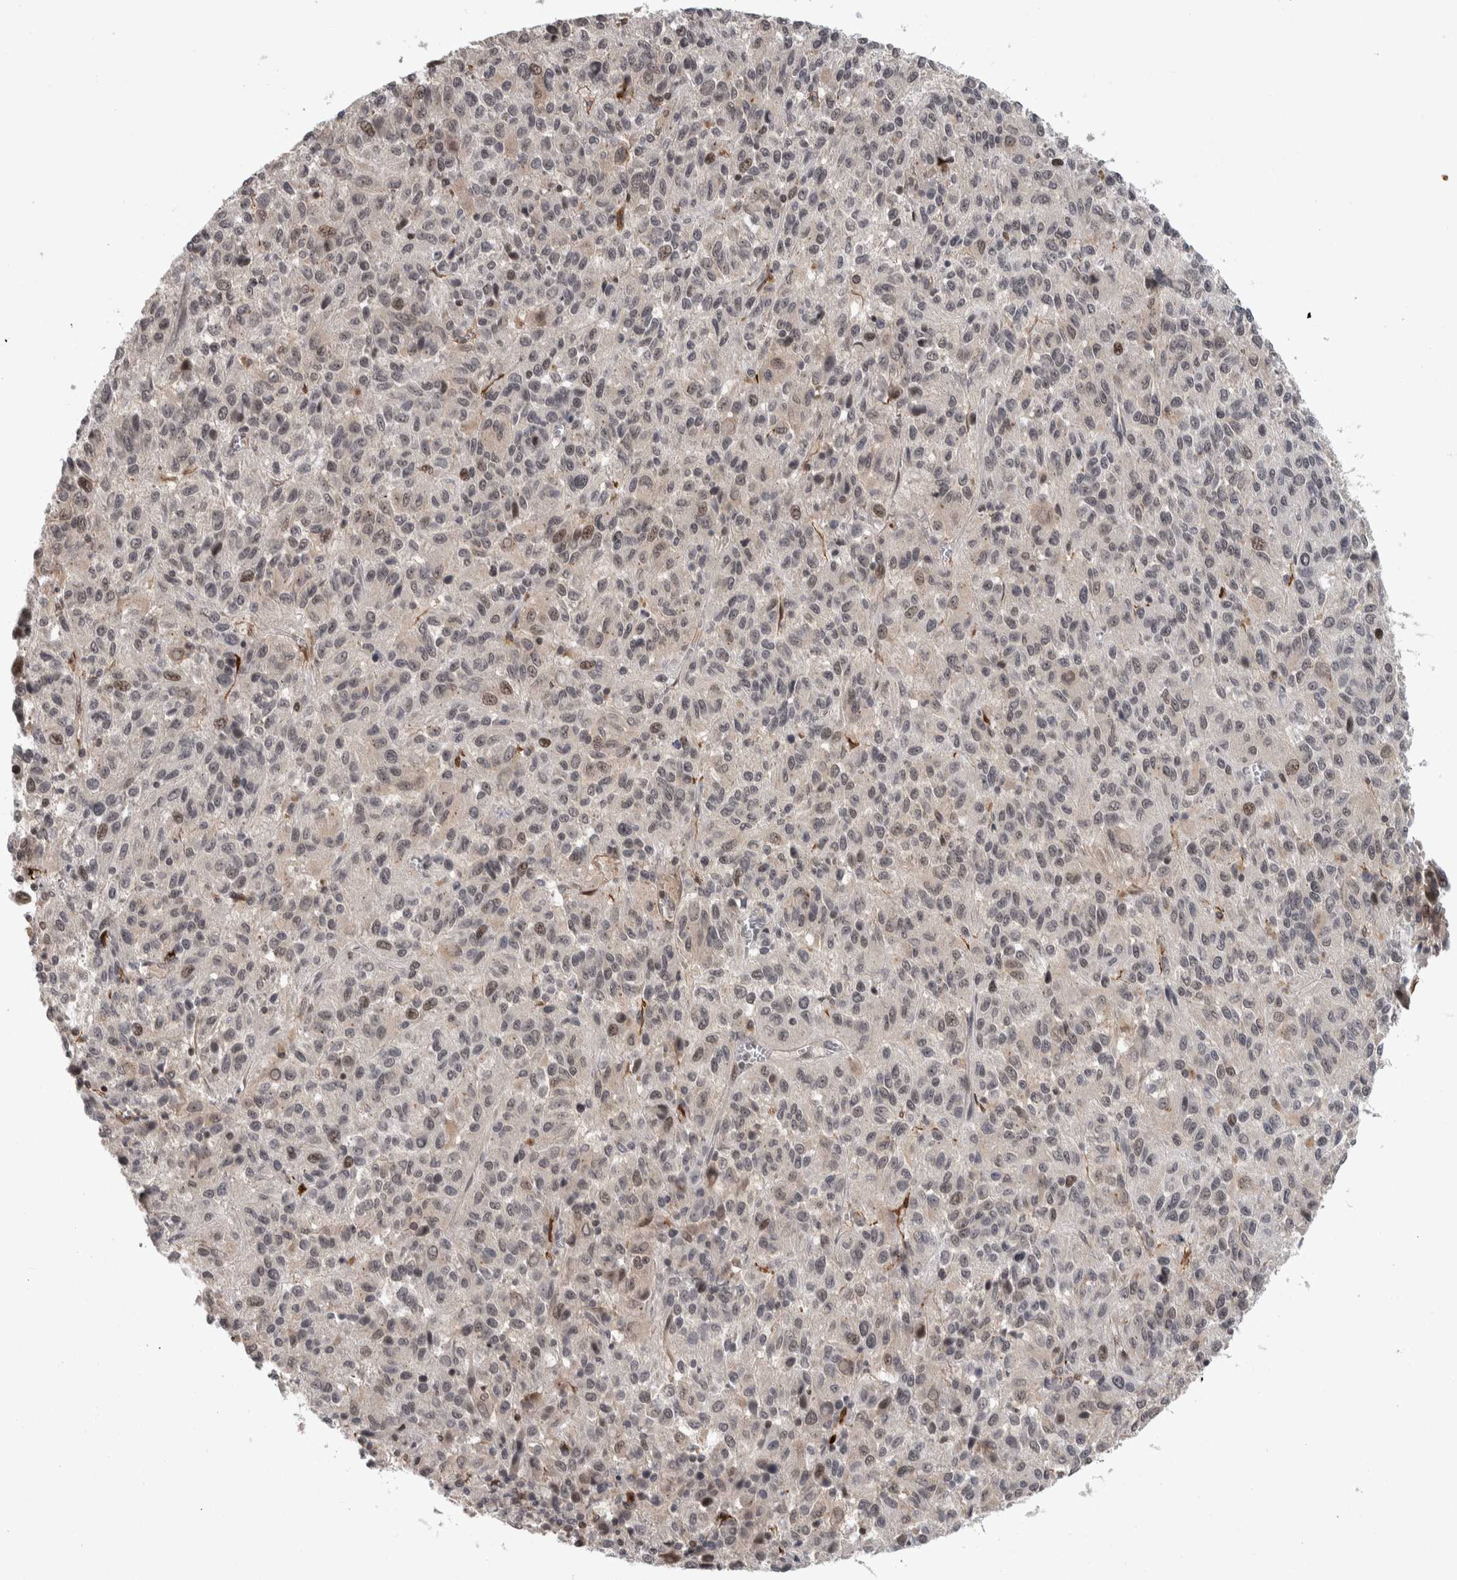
{"staining": {"intensity": "weak", "quantity": "25%-75%", "location": "nuclear"}, "tissue": "melanoma", "cell_type": "Tumor cells", "image_type": "cancer", "snomed": [{"axis": "morphology", "description": "Malignant melanoma, Metastatic site"}, {"axis": "topography", "description": "Lung"}], "caption": "High-magnification brightfield microscopy of malignant melanoma (metastatic site) stained with DAB (brown) and counterstained with hematoxylin (blue). tumor cells exhibit weak nuclear positivity is appreciated in approximately25%-75% of cells. (DAB (3,3'-diaminobenzidine) IHC with brightfield microscopy, high magnification).", "gene": "ZSCAN21", "patient": {"sex": "male", "age": 64}}